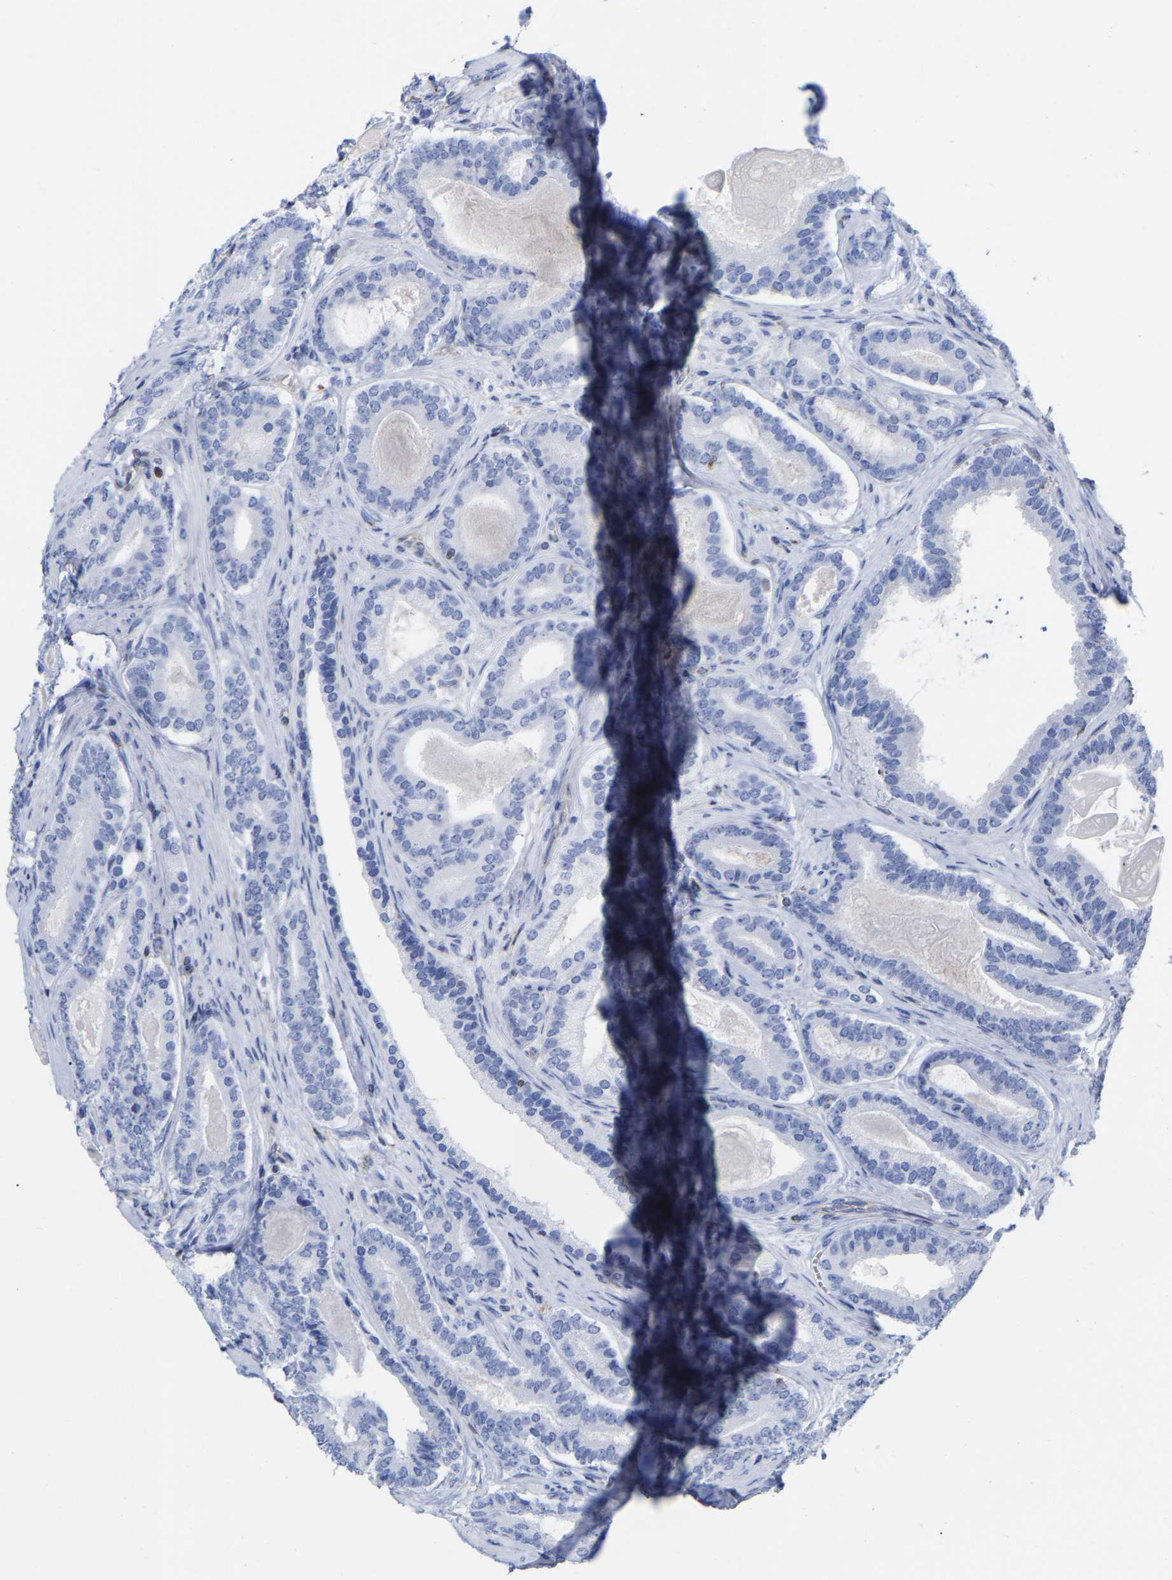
{"staining": {"intensity": "negative", "quantity": "none", "location": "none"}, "tissue": "prostate cancer", "cell_type": "Tumor cells", "image_type": "cancer", "snomed": [{"axis": "morphology", "description": "Adenocarcinoma, High grade"}, {"axis": "topography", "description": "Prostate"}], "caption": "Immunohistochemical staining of human prostate high-grade adenocarcinoma displays no significant staining in tumor cells. Brightfield microscopy of immunohistochemistry stained with DAB (3,3'-diaminobenzidine) (brown) and hematoxylin (blue), captured at high magnification.", "gene": "GIMAP4", "patient": {"sex": "male", "age": 60}}